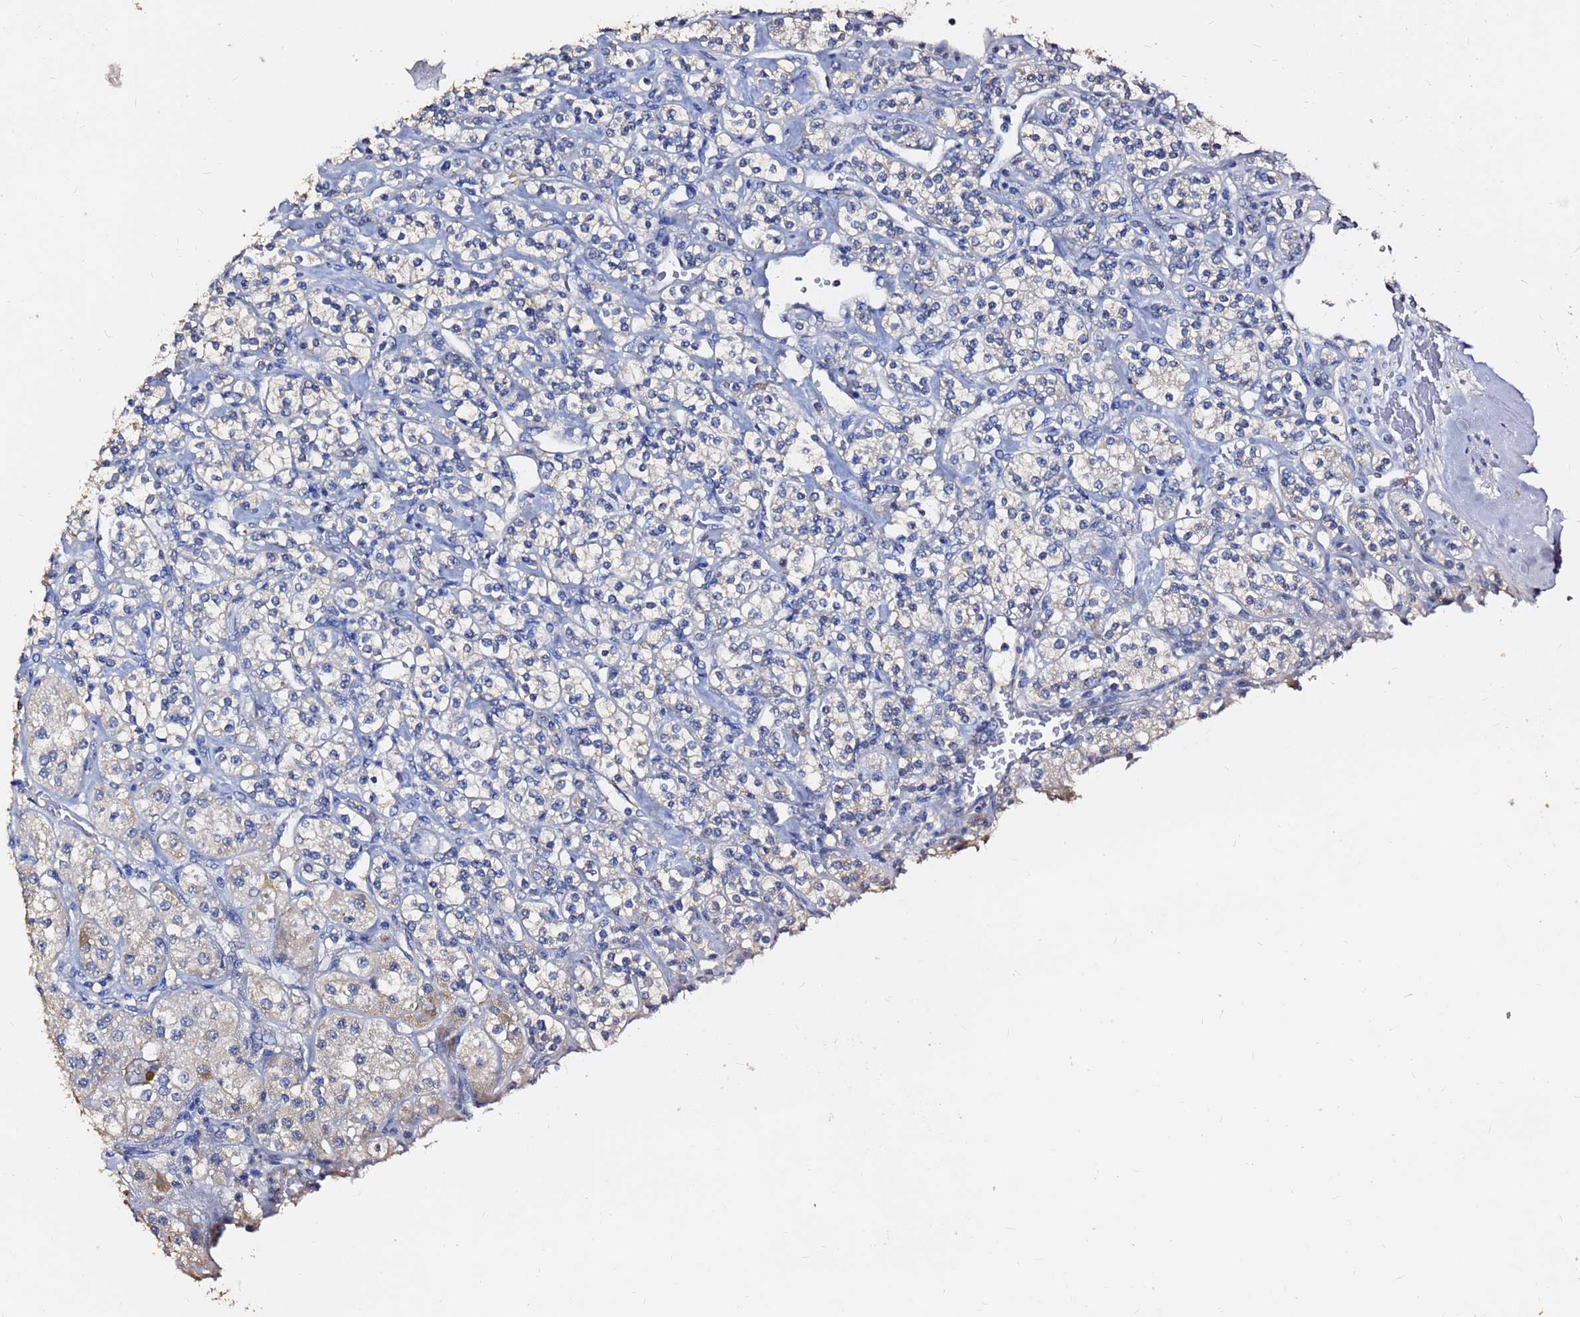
{"staining": {"intensity": "negative", "quantity": "none", "location": "none"}, "tissue": "renal cancer", "cell_type": "Tumor cells", "image_type": "cancer", "snomed": [{"axis": "morphology", "description": "Adenocarcinoma, NOS"}, {"axis": "topography", "description": "Kidney"}], "caption": "A high-resolution histopathology image shows IHC staining of renal adenocarcinoma, which demonstrates no significant staining in tumor cells.", "gene": "FAM183A", "patient": {"sex": "male", "age": 77}}